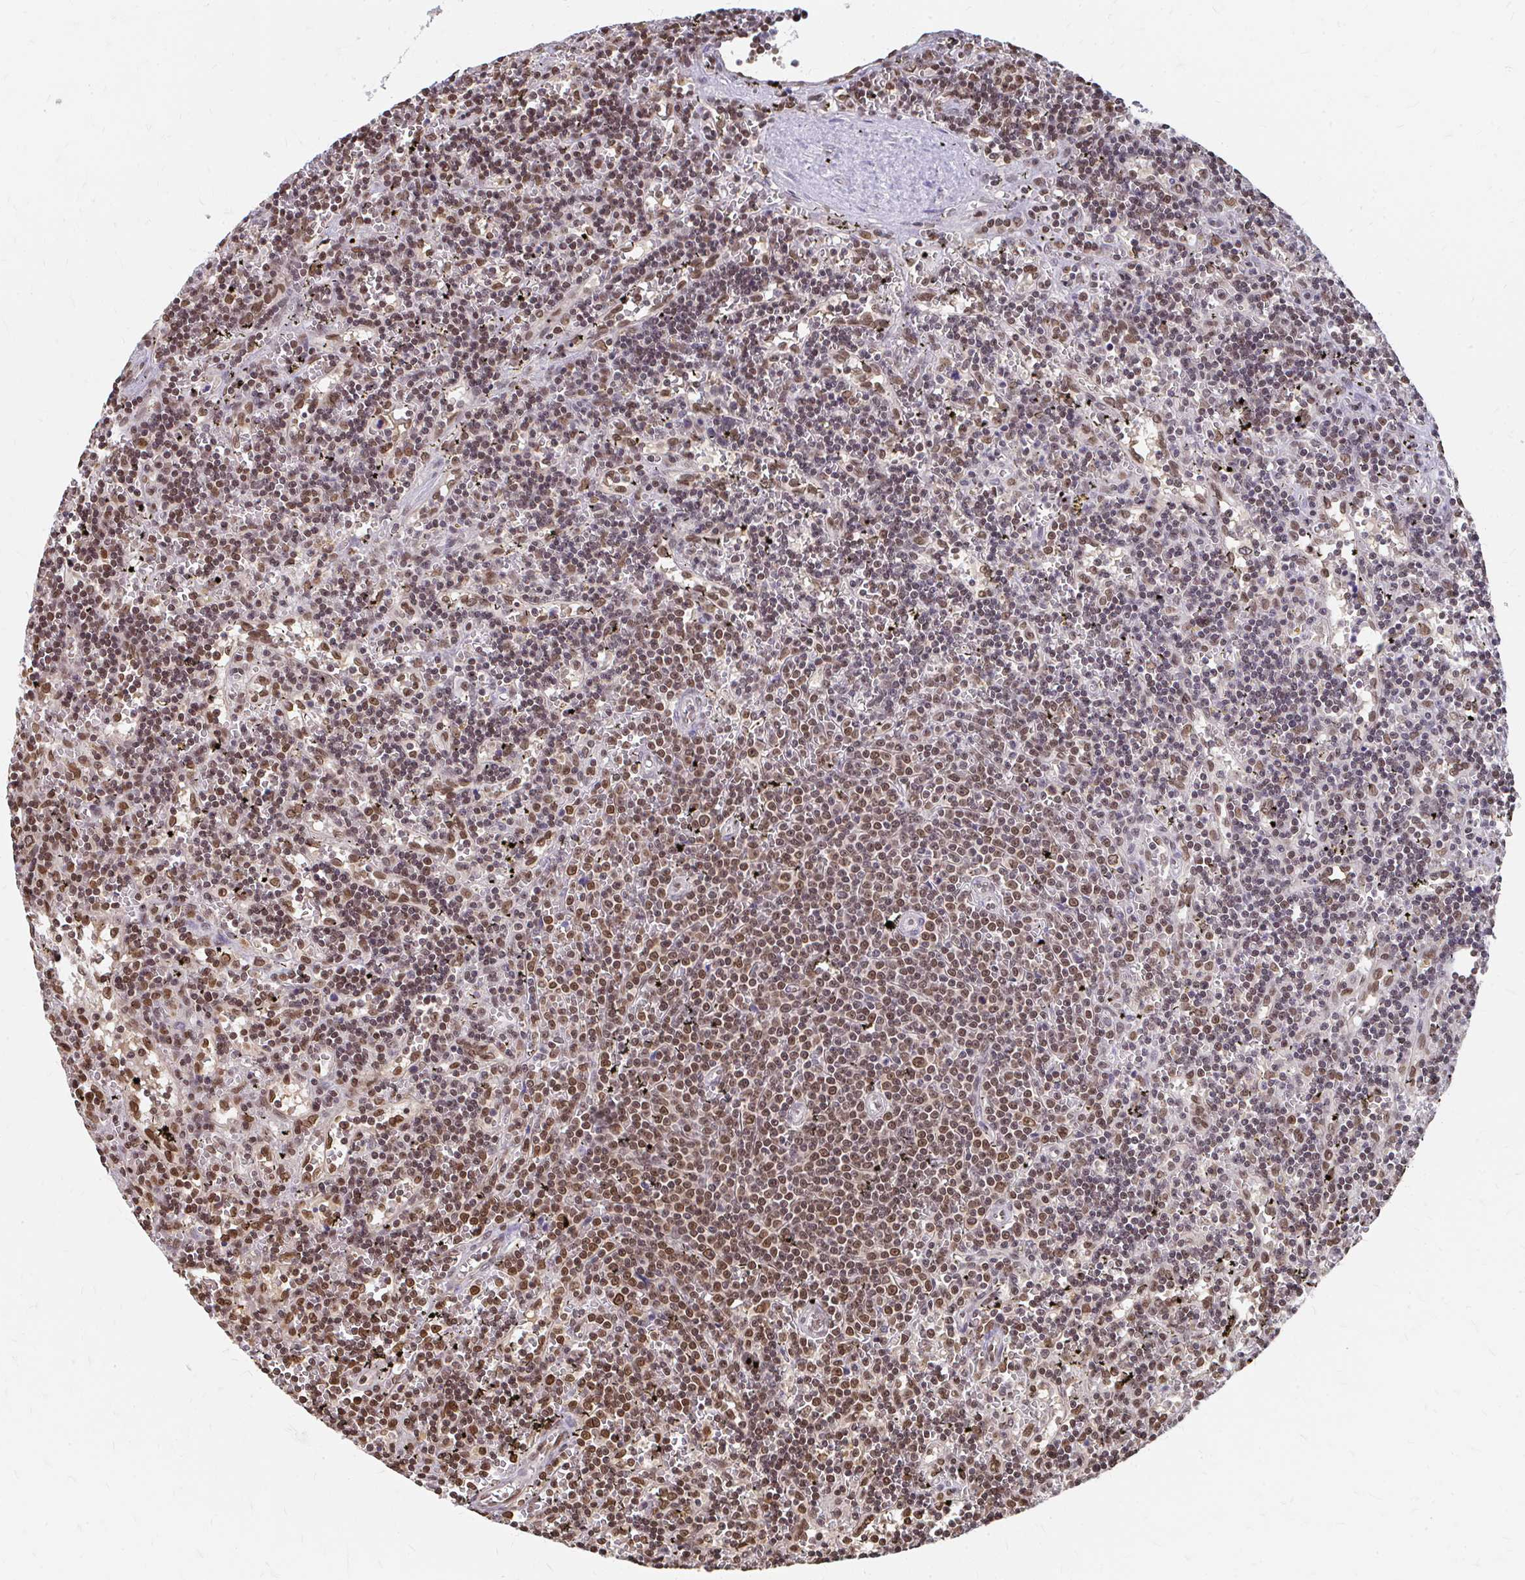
{"staining": {"intensity": "moderate", "quantity": "25%-75%", "location": "nuclear"}, "tissue": "lymphoma", "cell_type": "Tumor cells", "image_type": "cancer", "snomed": [{"axis": "morphology", "description": "Malignant lymphoma, non-Hodgkin's type, Low grade"}, {"axis": "topography", "description": "Spleen"}], "caption": "Malignant lymphoma, non-Hodgkin's type (low-grade) was stained to show a protein in brown. There is medium levels of moderate nuclear expression in about 25%-75% of tumor cells. The protein of interest is shown in brown color, while the nuclei are stained blue.", "gene": "XPO1", "patient": {"sex": "male", "age": 60}}